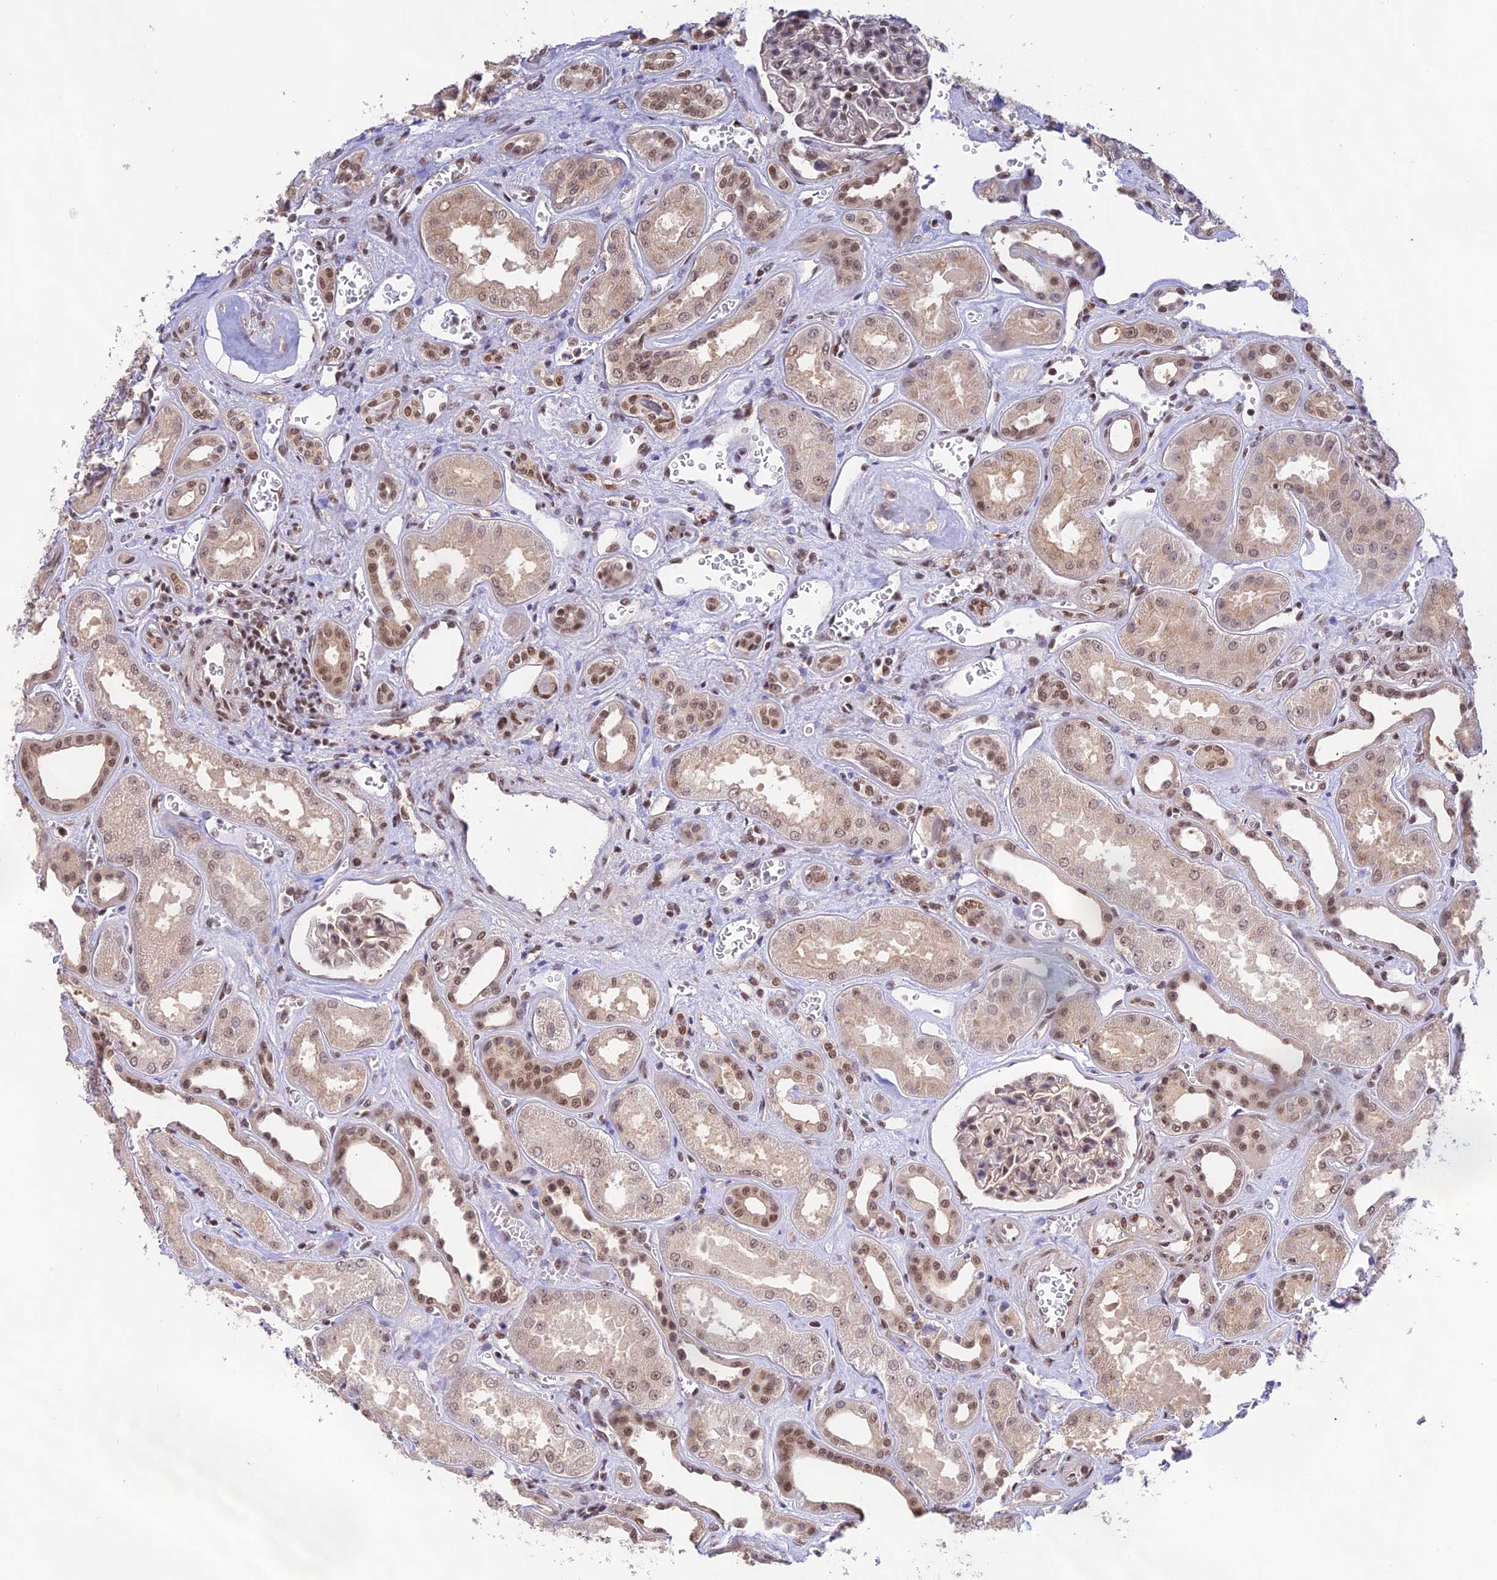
{"staining": {"intensity": "moderate", "quantity": ">75%", "location": "nuclear"}, "tissue": "kidney", "cell_type": "Cells in glomeruli", "image_type": "normal", "snomed": [{"axis": "morphology", "description": "Normal tissue, NOS"}, {"axis": "morphology", "description": "Adenocarcinoma, NOS"}, {"axis": "topography", "description": "Kidney"}], "caption": "High-power microscopy captured an immunohistochemistry (IHC) histopathology image of benign kidney, revealing moderate nuclear expression in approximately >75% of cells in glomeruli. (DAB = brown stain, brightfield microscopy at high magnification).", "gene": "THAP11", "patient": {"sex": "female", "age": 68}}